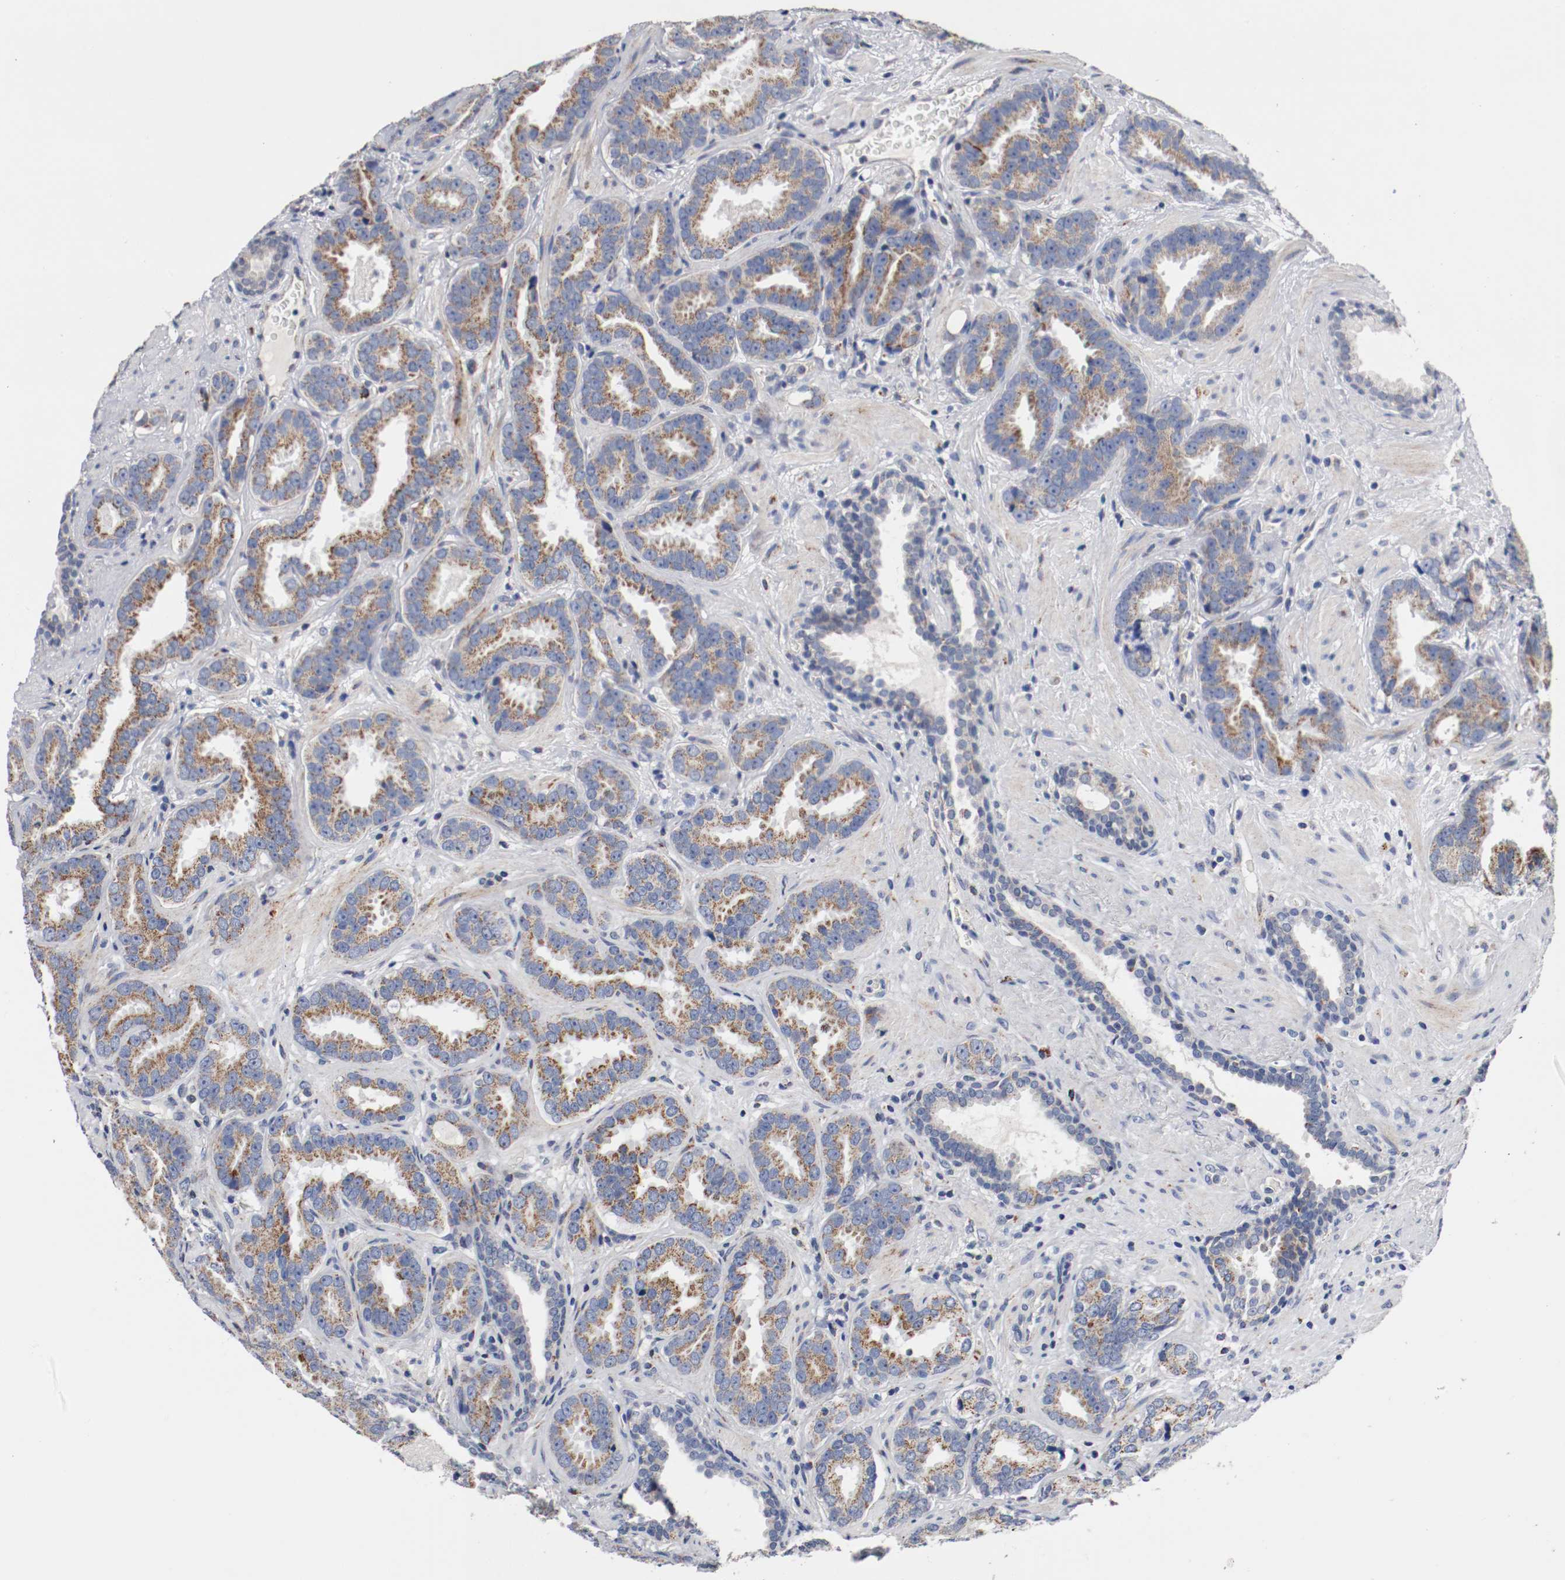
{"staining": {"intensity": "moderate", "quantity": ">75%", "location": "cytoplasmic/membranous"}, "tissue": "prostate cancer", "cell_type": "Tumor cells", "image_type": "cancer", "snomed": [{"axis": "morphology", "description": "Adenocarcinoma, Low grade"}, {"axis": "topography", "description": "Prostate"}], "caption": "Protein positivity by IHC demonstrates moderate cytoplasmic/membranous positivity in approximately >75% of tumor cells in low-grade adenocarcinoma (prostate).", "gene": "TUBD1", "patient": {"sex": "male", "age": 59}}